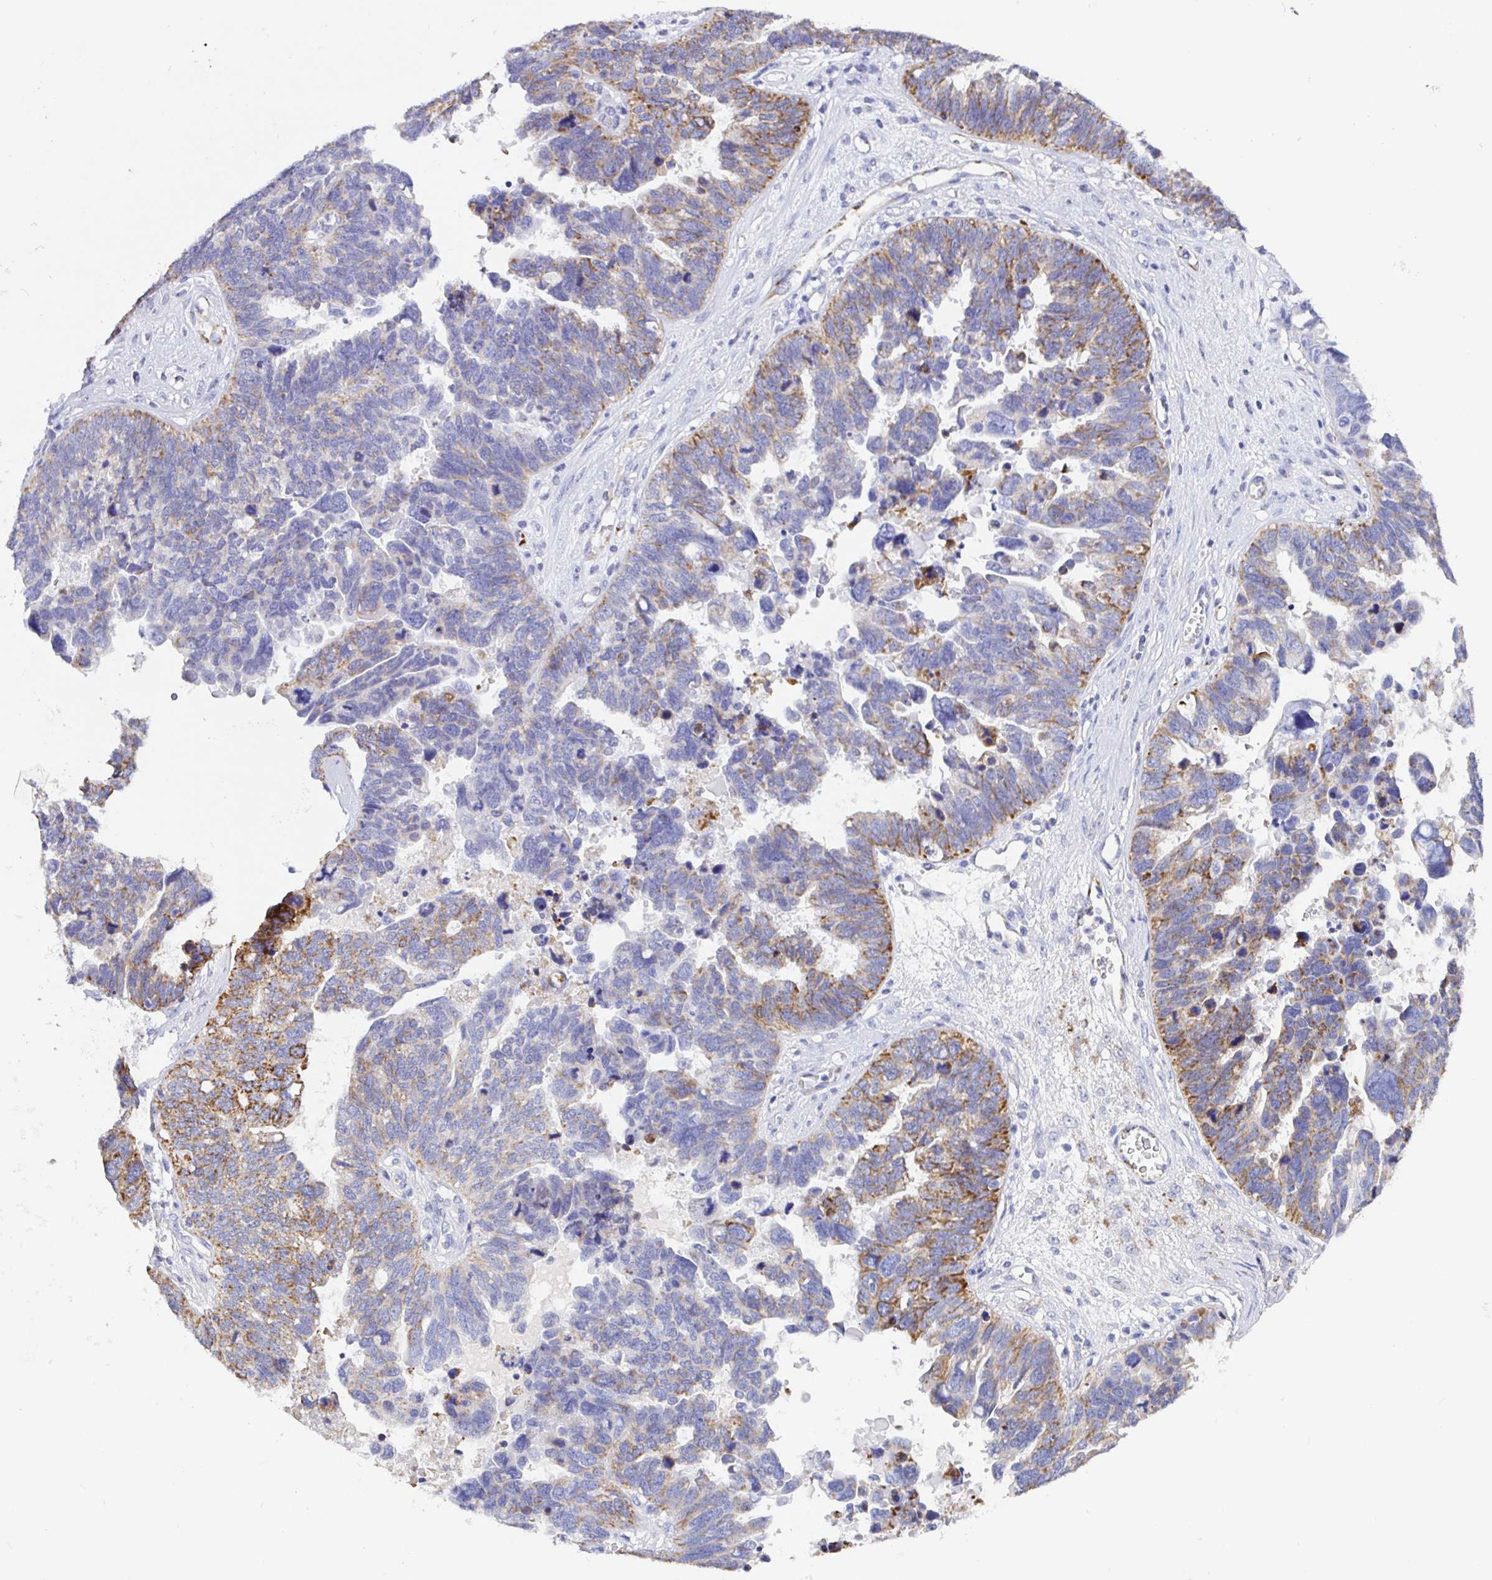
{"staining": {"intensity": "moderate", "quantity": "25%-75%", "location": "cytoplasmic/membranous"}, "tissue": "ovarian cancer", "cell_type": "Tumor cells", "image_type": "cancer", "snomed": [{"axis": "morphology", "description": "Cystadenocarcinoma, serous, NOS"}, {"axis": "topography", "description": "Ovary"}], "caption": "Immunohistochemistry (DAB (3,3'-diaminobenzidine)) staining of serous cystadenocarcinoma (ovarian) shows moderate cytoplasmic/membranous protein expression in about 25%-75% of tumor cells.", "gene": "MAOA", "patient": {"sex": "female", "age": 60}}